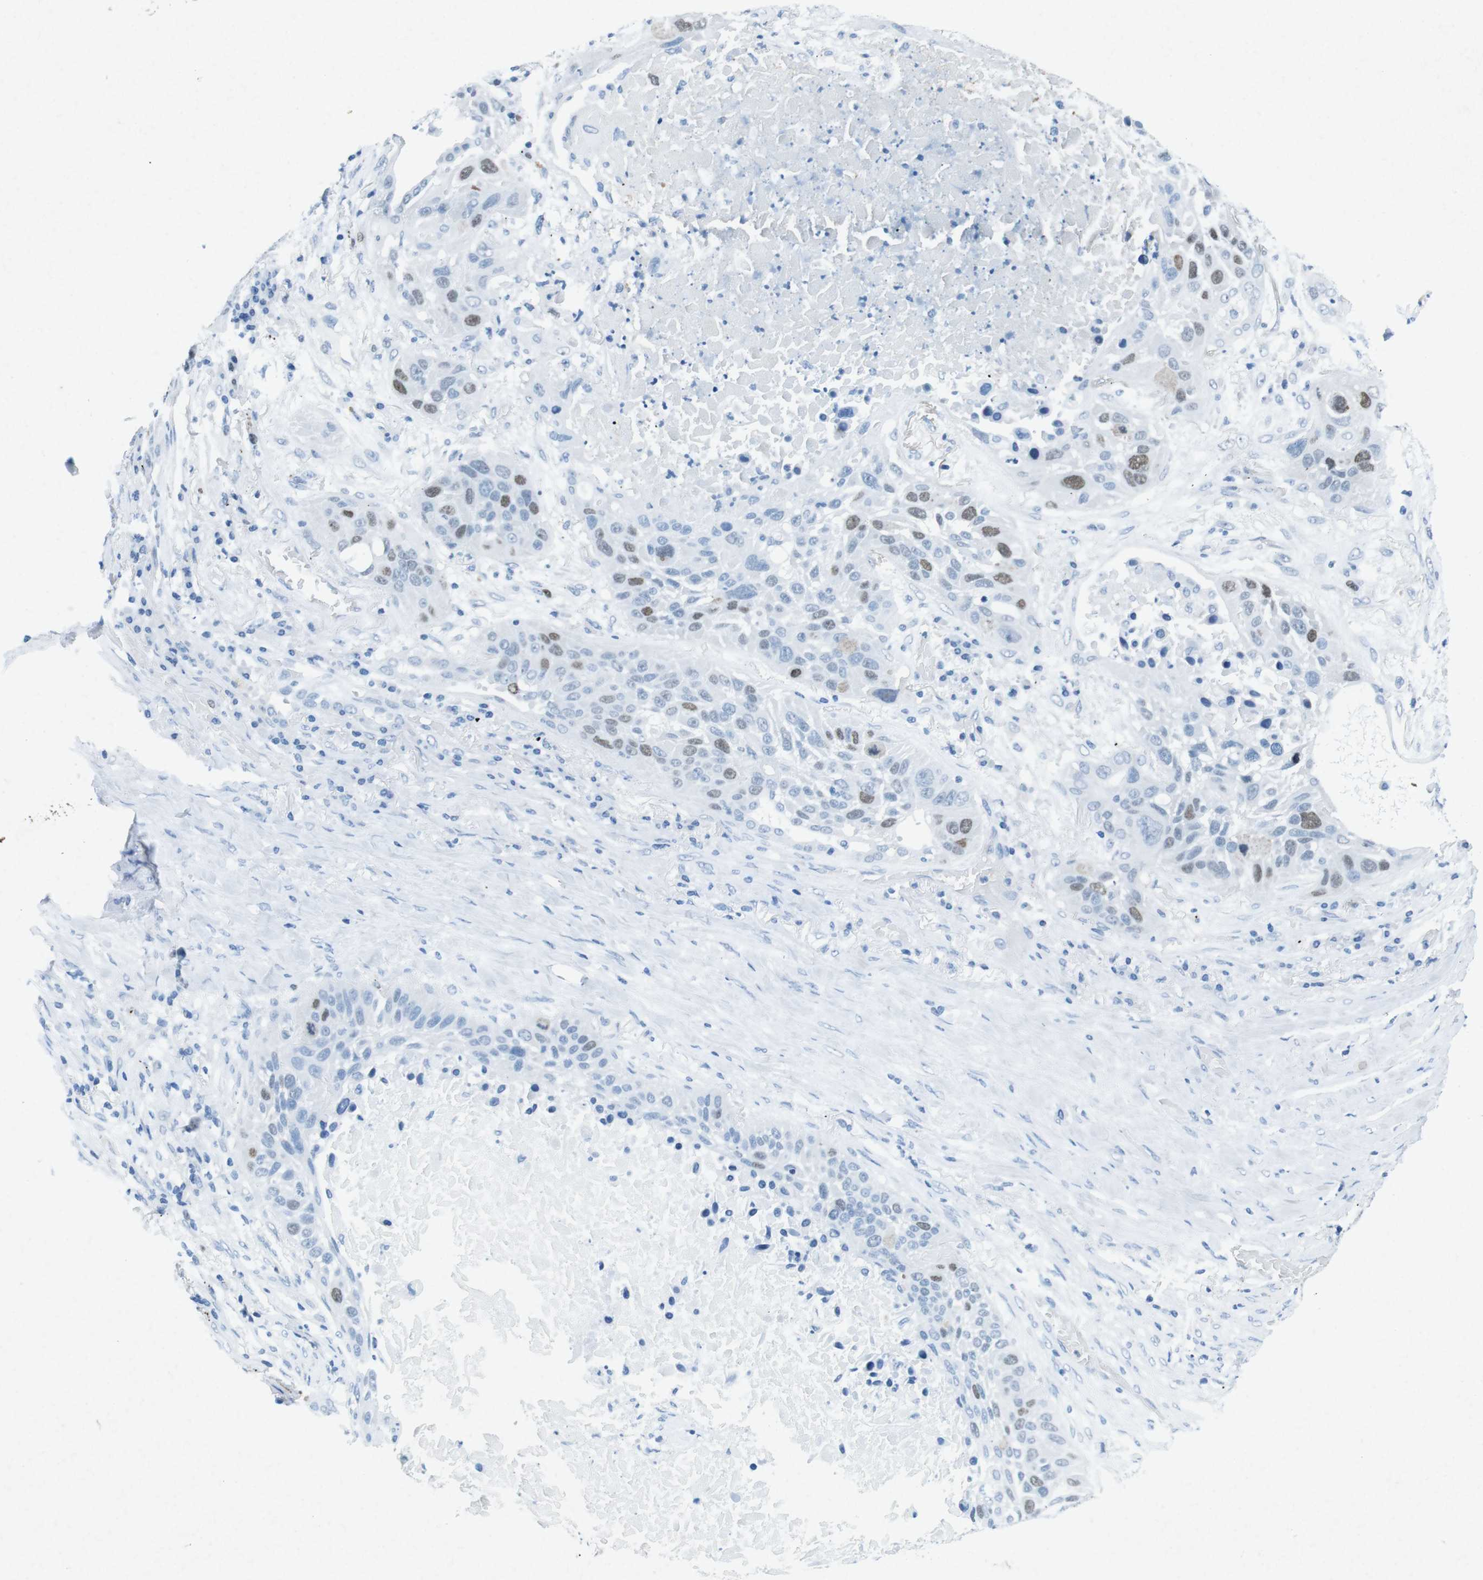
{"staining": {"intensity": "moderate", "quantity": "<25%", "location": "nuclear"}, "tissue": "lung cancer", "cell_type": "Tumor cells", "image_type": "cancer", "snomed": [{"axis": "morphology", "description": "Squamous cell carcinoma, NOS"}, {"axis": "topography", "description": "Lung"}], "caption": "Immunohistochemistry staining of lung cancer, which shows low levels of moderate nuclear expression in about <25% of tumor cells indicating moderate nuclear protein expression. The staining was performed using DAB (brown) for protein detection and nuclei were counterstained in hematoxylin (blue).", "gene": "CTAG1B", "patient": {"sex": "male", "age": 57}}